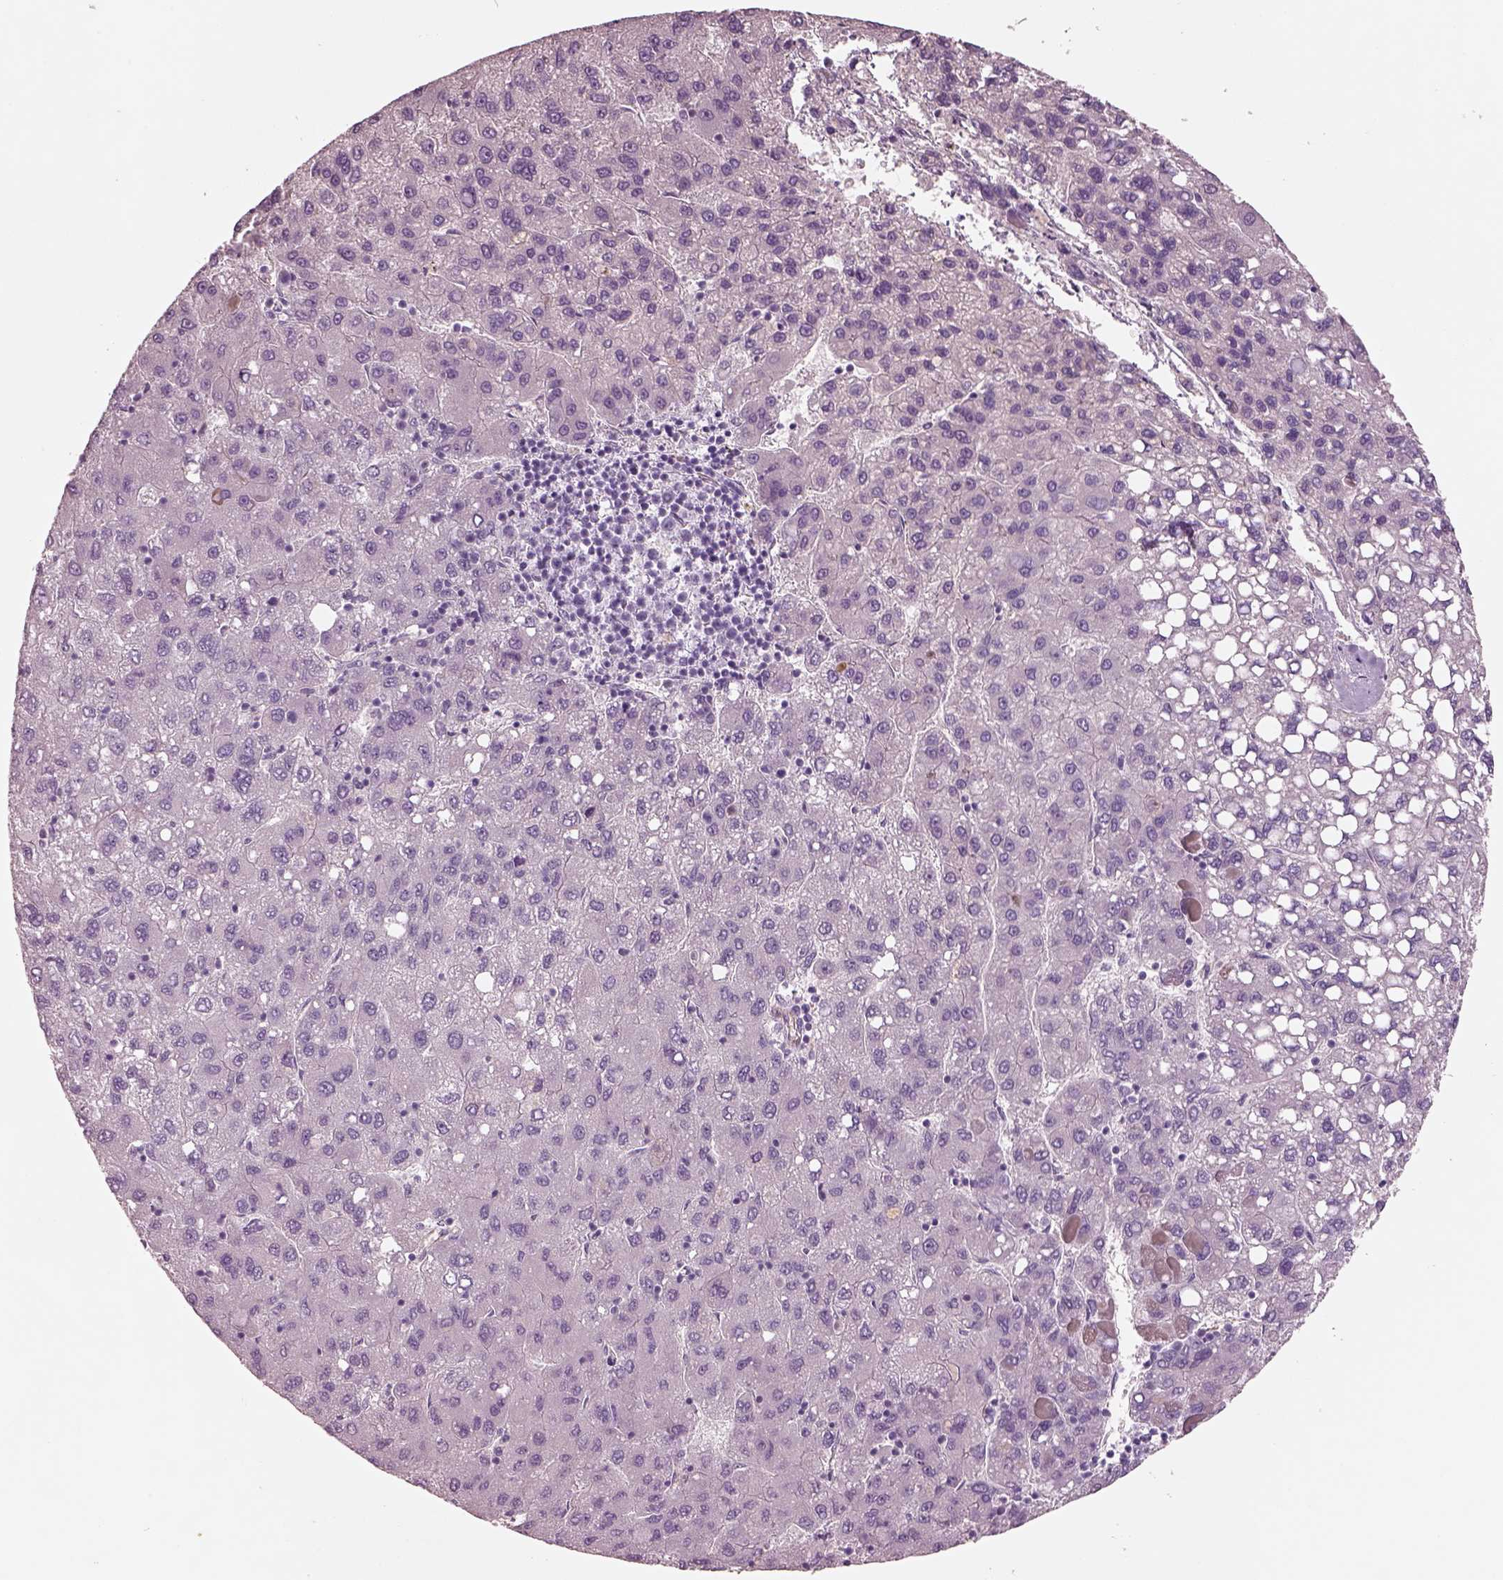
{"staining": {"intensity": "negative", "quantity": "none", "location": "none"}, "tissue": "liver cancer", "cell_type": "Tumor cells", "image_type": "cancer", "snomed": [{"axis": "morphology", "description": "Carcinoma, Hepatocellular, NOS"}, {"axis": "topography", "description": "Liver"}], "caption": "Immunohistochemistry histopathology image of liver cancer (hepatocellular carcinoma) stained for a protein (brown), which reveals no expression in tumor cells.", "gene": "IGLL1", "patient": {"sex": "female", "age": 82}}